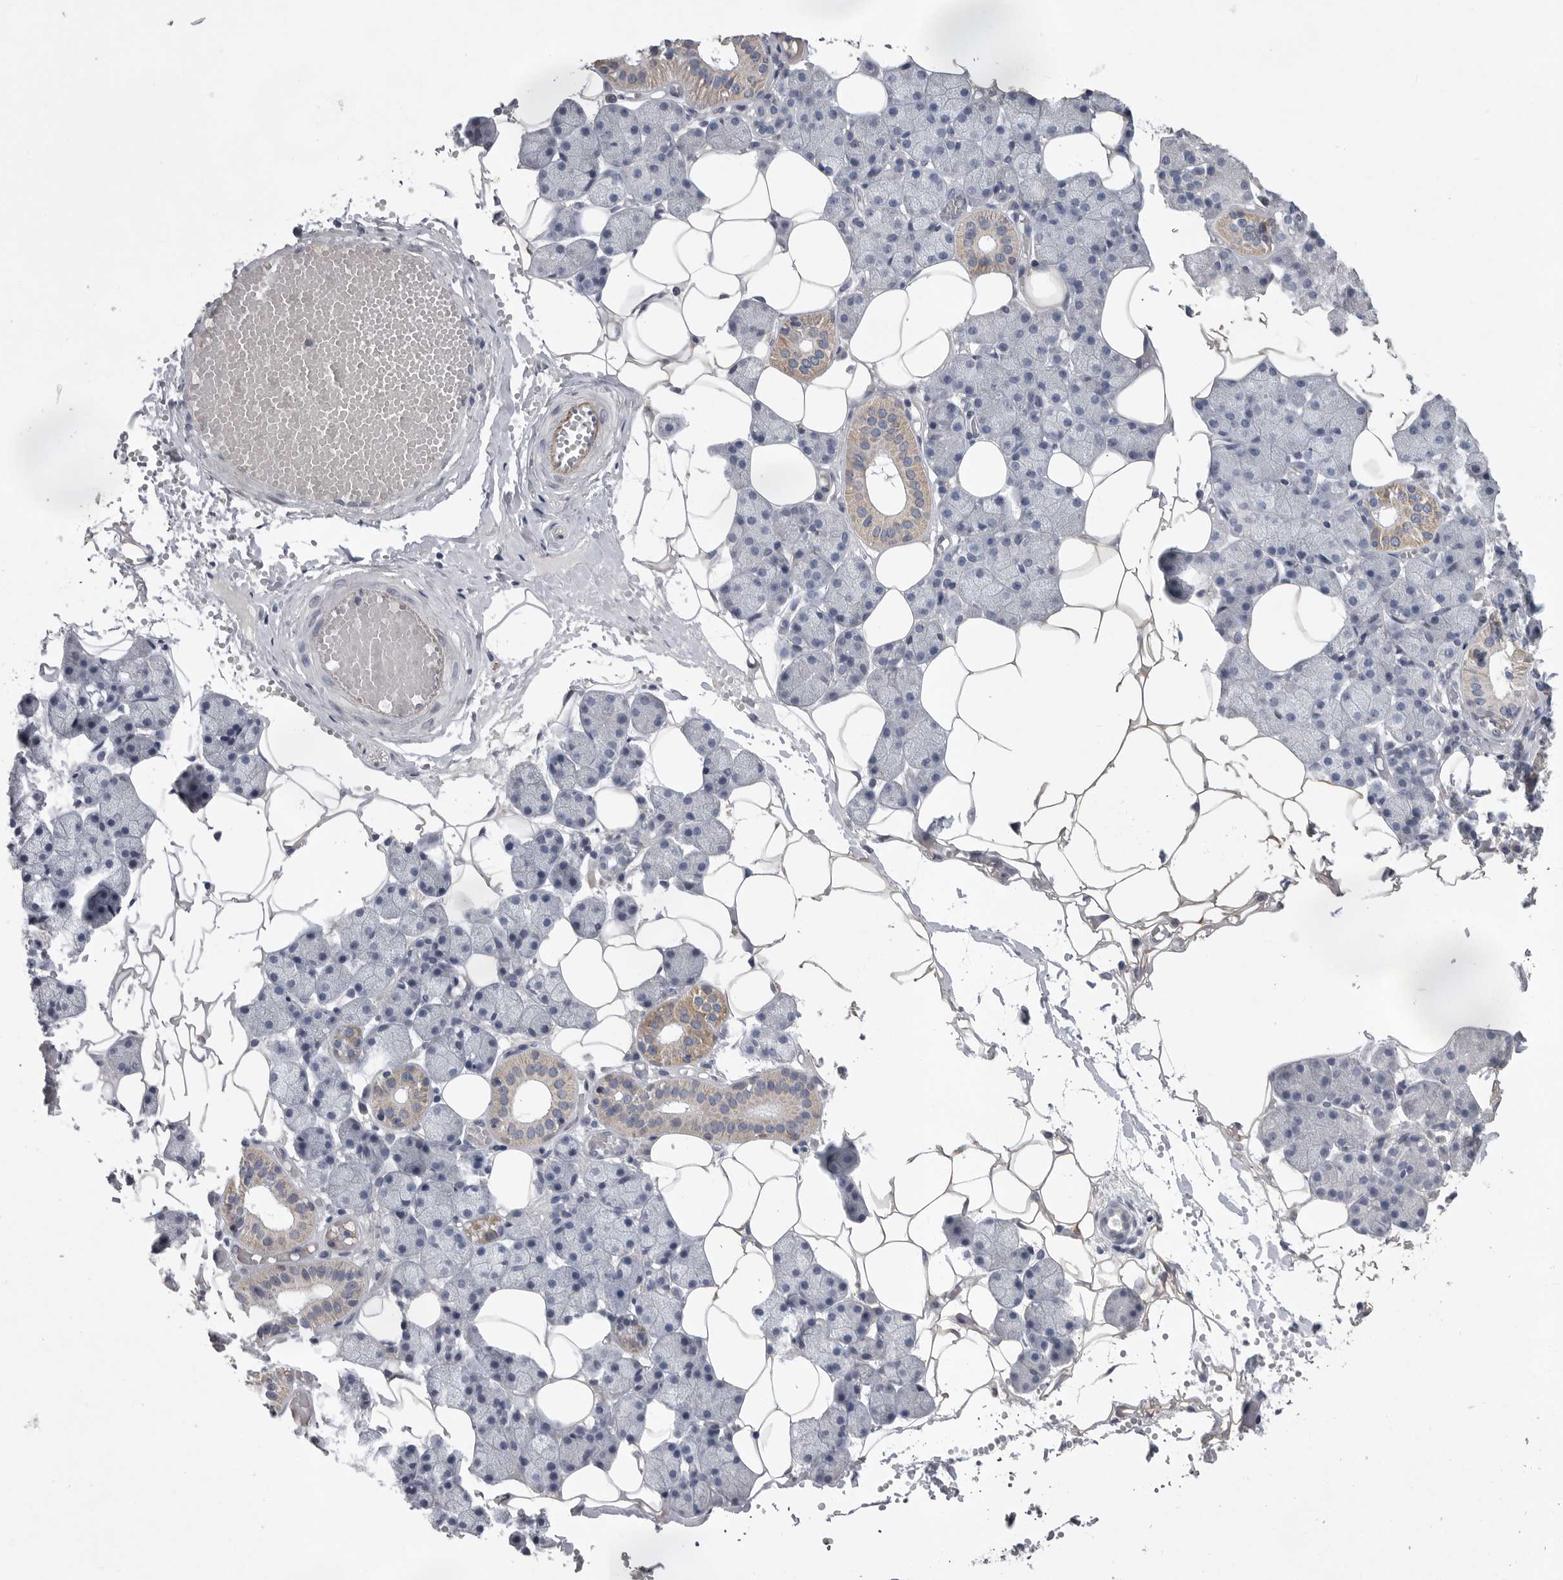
{"staining": {"intensity": "moderate", "quantity": "<25%", "location": "cytoplasmic/membranous"}, "tissue": "salivary gland", "cell_type": "Glandular cells", "image_type": "normal", "snomed": [{"axis": "morphology", "description": "Normal tissue, NOS"}, {"axis": "topography", "description": "Salivary gland"}], "caption": "Immunohistochemistry (IHC) histopathology image of unremarkable salivary gland: salivary gland stained using IHC shows low levels of moderate protein expression localized specifically in the cytoplasmic/membranous of glandular cells, appearing as a cytoplasmic/membranous brown color.", "gene": "CRP", "patient": {"sex": "female", "age": 33}}